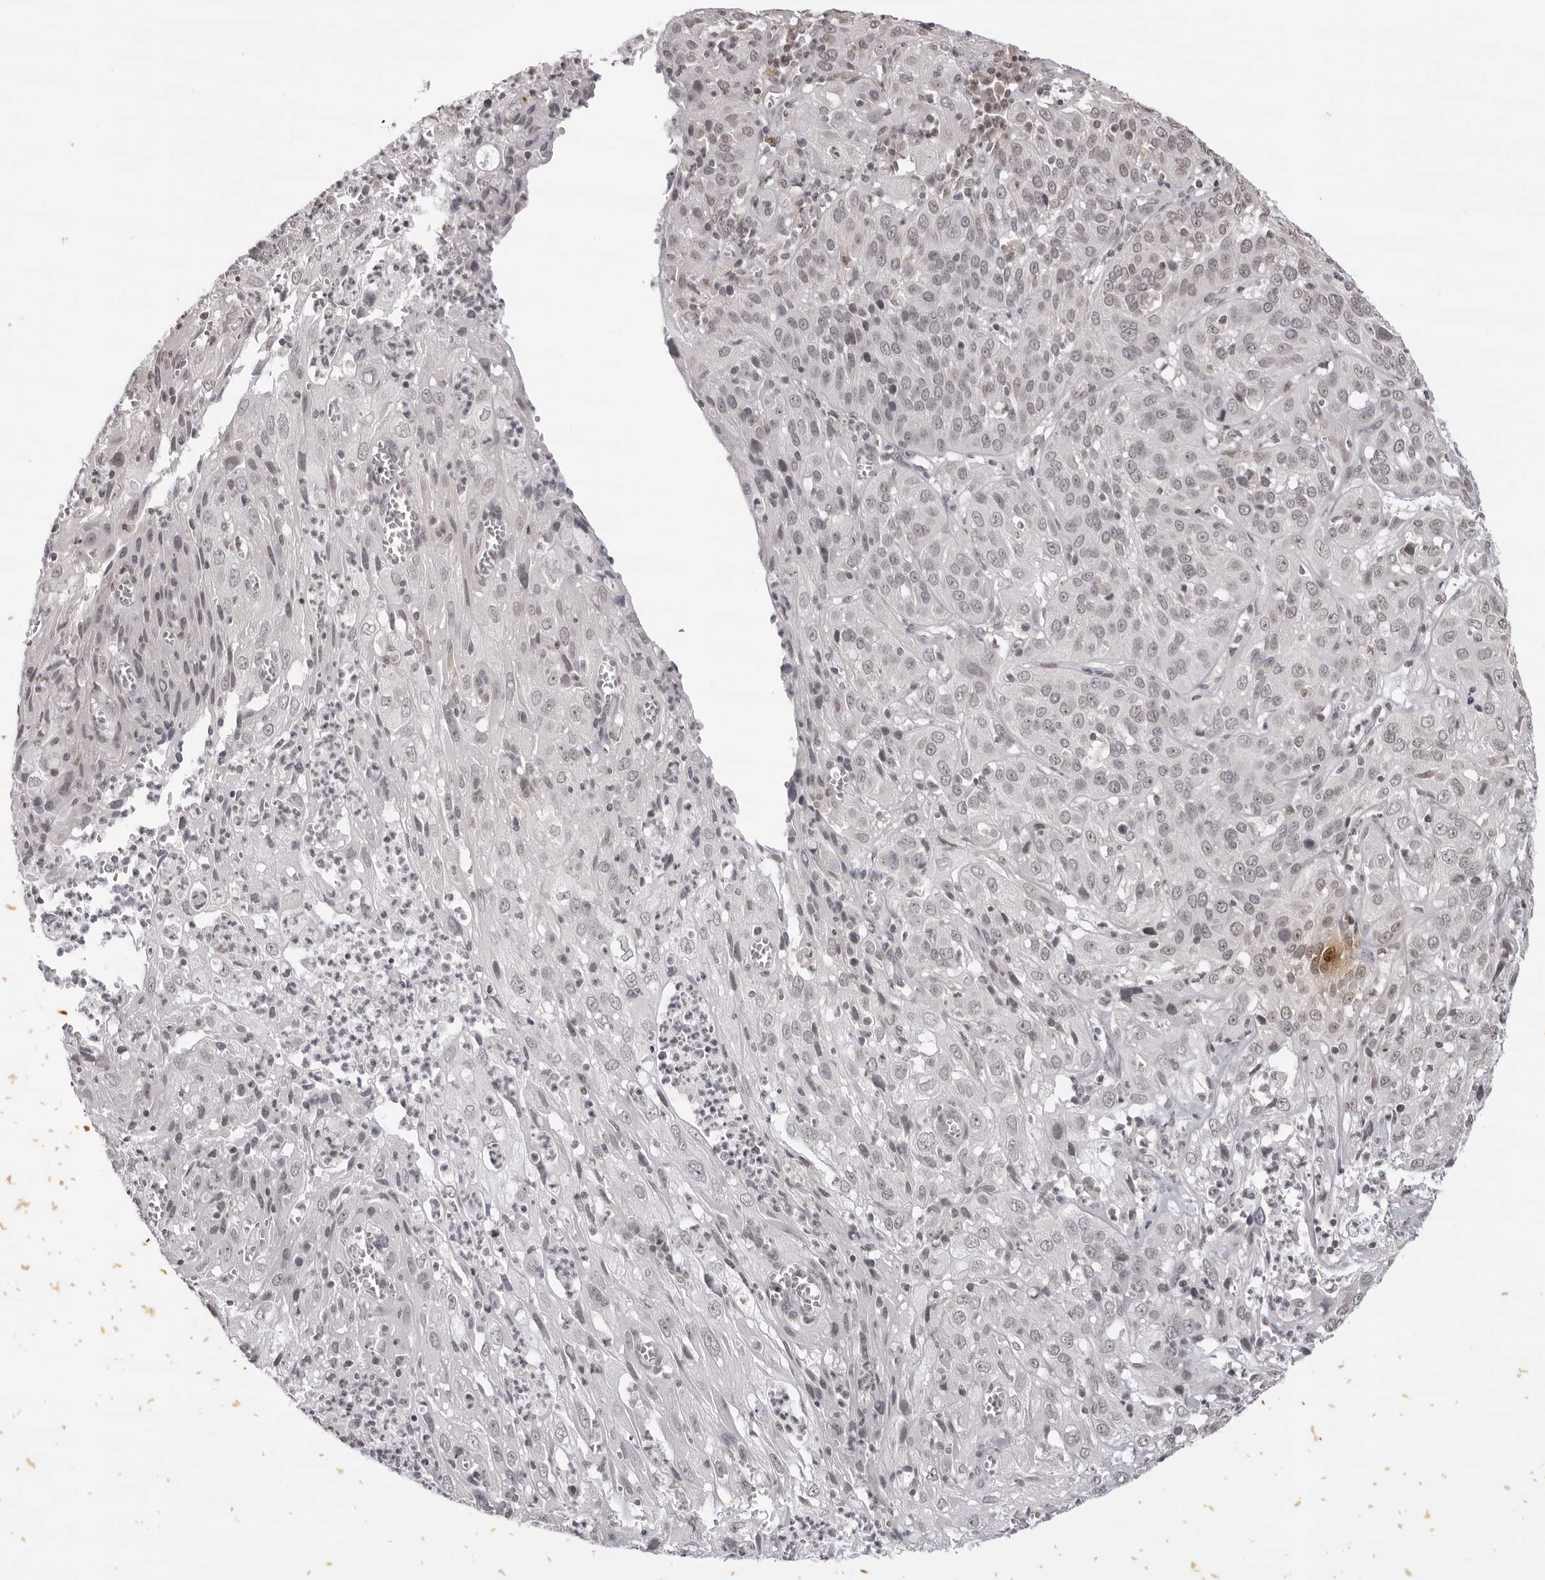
{"staining": {"intensity": "weak", "quantity": "<25%", "location": "nuclear"}, "tissue": "cervical cancer", "cell_type": "Tumor cells", "image_type": "cancer", "snomed": [{"axis": "morphology", "description": "Squamous cell carcinoma, NOS"}, {"axis": "topography", "description": "Cervix"}], "caption": "This histopathology image is of cervical cancer stained with immunohistochemistry (IHC) to label a protein in brown with the nuclei are counter-stained blue. There is no positivity in tumor cells. (DAB immunohistochemistry (IHC) visualized using brightfield microscopy, high magnification).", "gene": "NTM", "patient": {"sex": "female", "age": 32}}